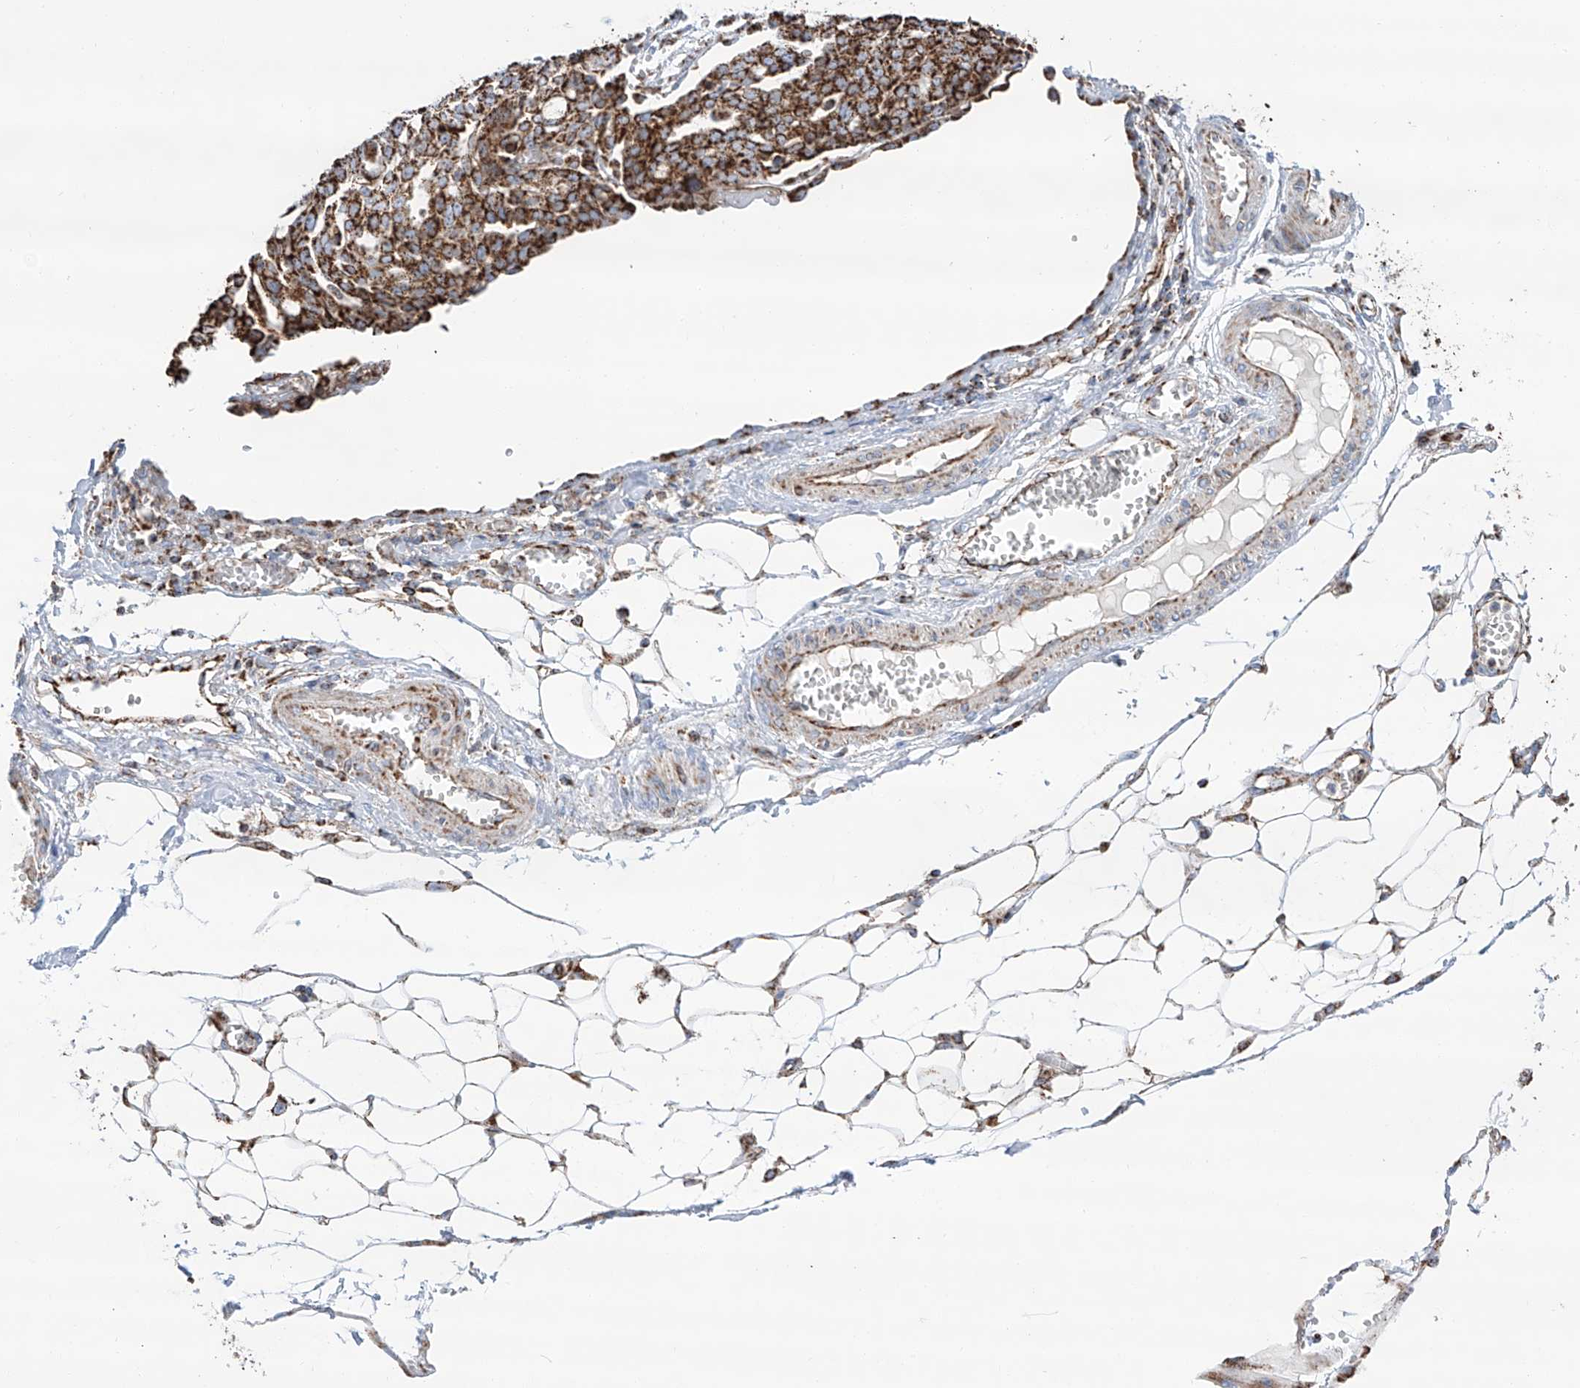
{"staining": {"intensity": "strong", "quantity": ">75%", "location": "cytoplasmic/membranous"}, "tissue": "ovarian cancer", "cell_type": "Tumor cells", "image_type": "cancer", "snomed": [{"axis": "morphology", "description": "Cystadenocarcinoma, serous, NOS"}, {"axis": "topography", "description": "Soft tissue"}, {"axis": "topography", "description": "Ovary"}], "caption": "Tumor cells exhibit strong cytoplasmic/membranous positivity in about >75% of cells in serous cystadenocarcinoma (ovarian).", "gene": "TTC27", "patient": {"sex": "female", "age": 57}}